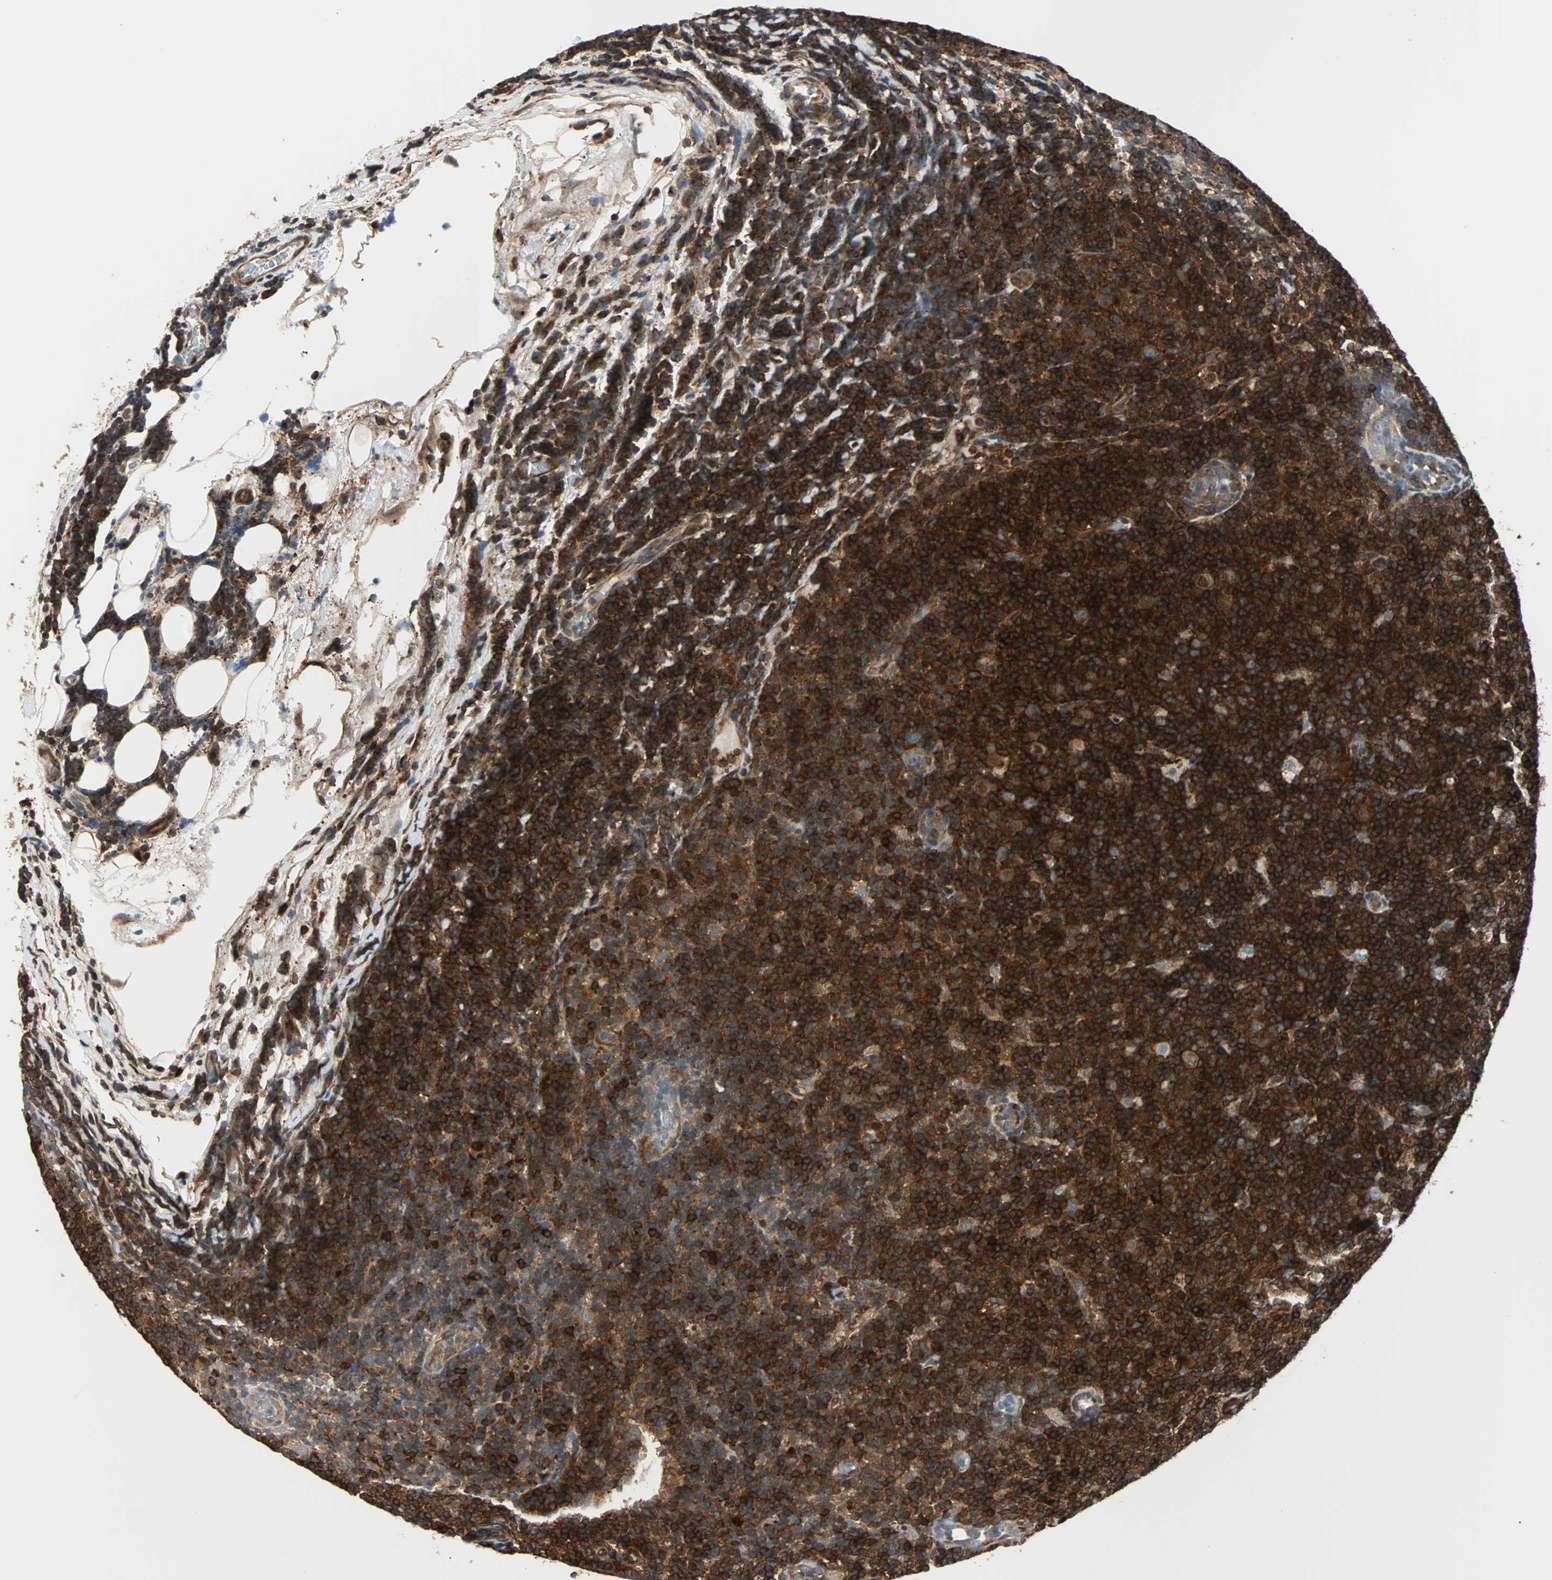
{"staining": {"intensity": "strong", "quantity": ">75%", "location": "cytoplasmic/membranous"}, "tissue": "lymphoma", "cell_type": "Tumor cells", "image_type": "cancer", "snomed": [{"axis": "morphology", "description": "Malignant lymphoma, non-Hodgkin's type, Low grade"}, {"axis": "topography", "description": "Lymph node"}], "caption": "This photomicrograph exhibits low-grade malignant lymphoma, non-Hodgkin's type stained with immunohistochemistry to label a protein in brown. The cytoplasmic/membranous of tumor cells show strong positivity for the protein. Nuclei are counter-stained blue.", "gene": "RELA", "patient": {"sex": "male", "age": 83}}